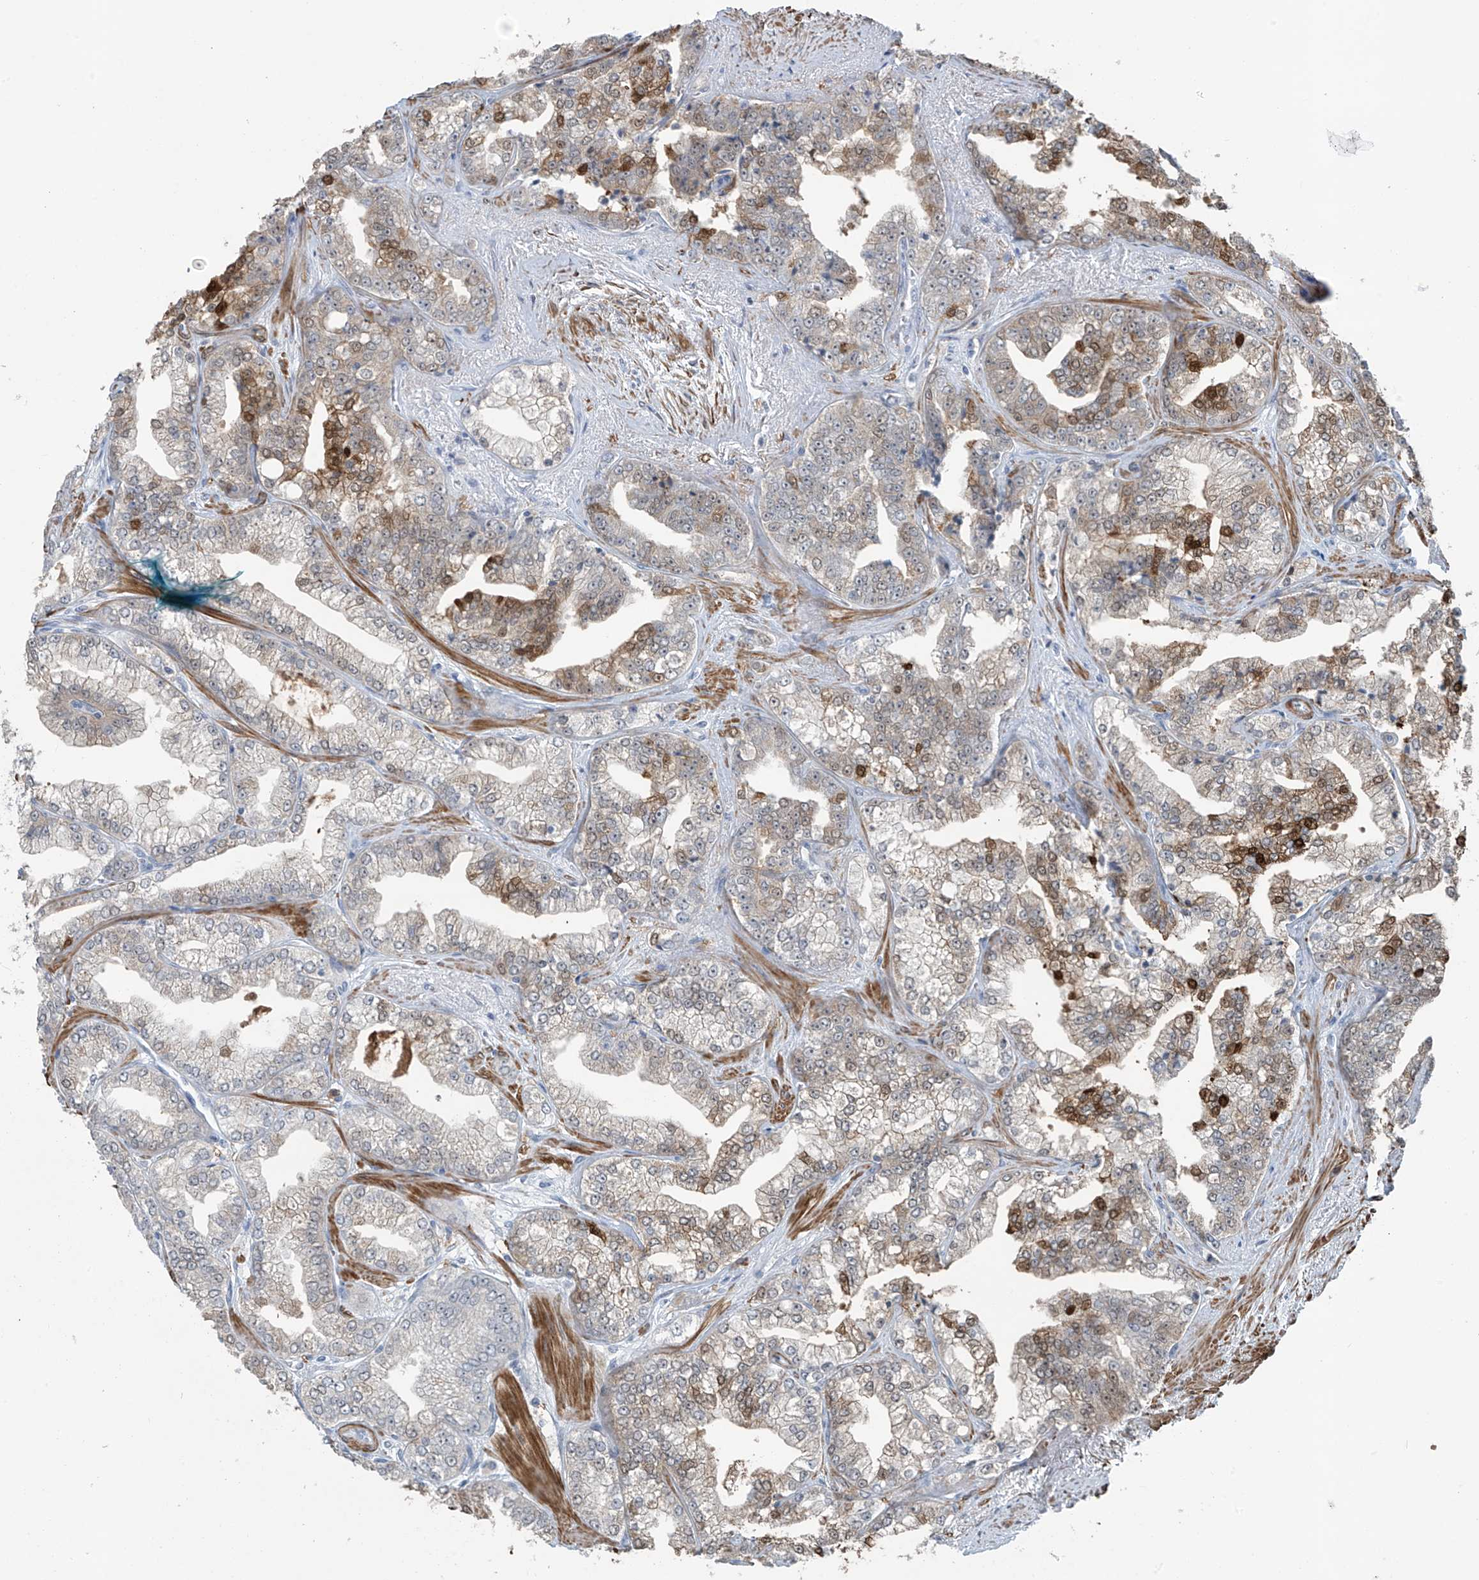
{"staining": {"intensity": "moderate", "quantity": "<25%", "location": "cytoplasmic/membranous,nuclear"}, "tissue": "prostate cancer", "cell_type": "Tumor cells", "image_type": "cancer", "snomed": [{"axis": "morphology", "description": "Adenocarcinoma, High grade"}, {"axis": "topography", "description": "Prostate"}], "caption": "Immunohistochemistry of prostate cancer (high-grade adenocarcinoma) reveals low levels of moderate cytoplasmic/membranous and nuclear positivity in approximately <25% of tumor cells.", "gene": "RASGEF1A", "patient": {"sex": "male", "age": 71}}